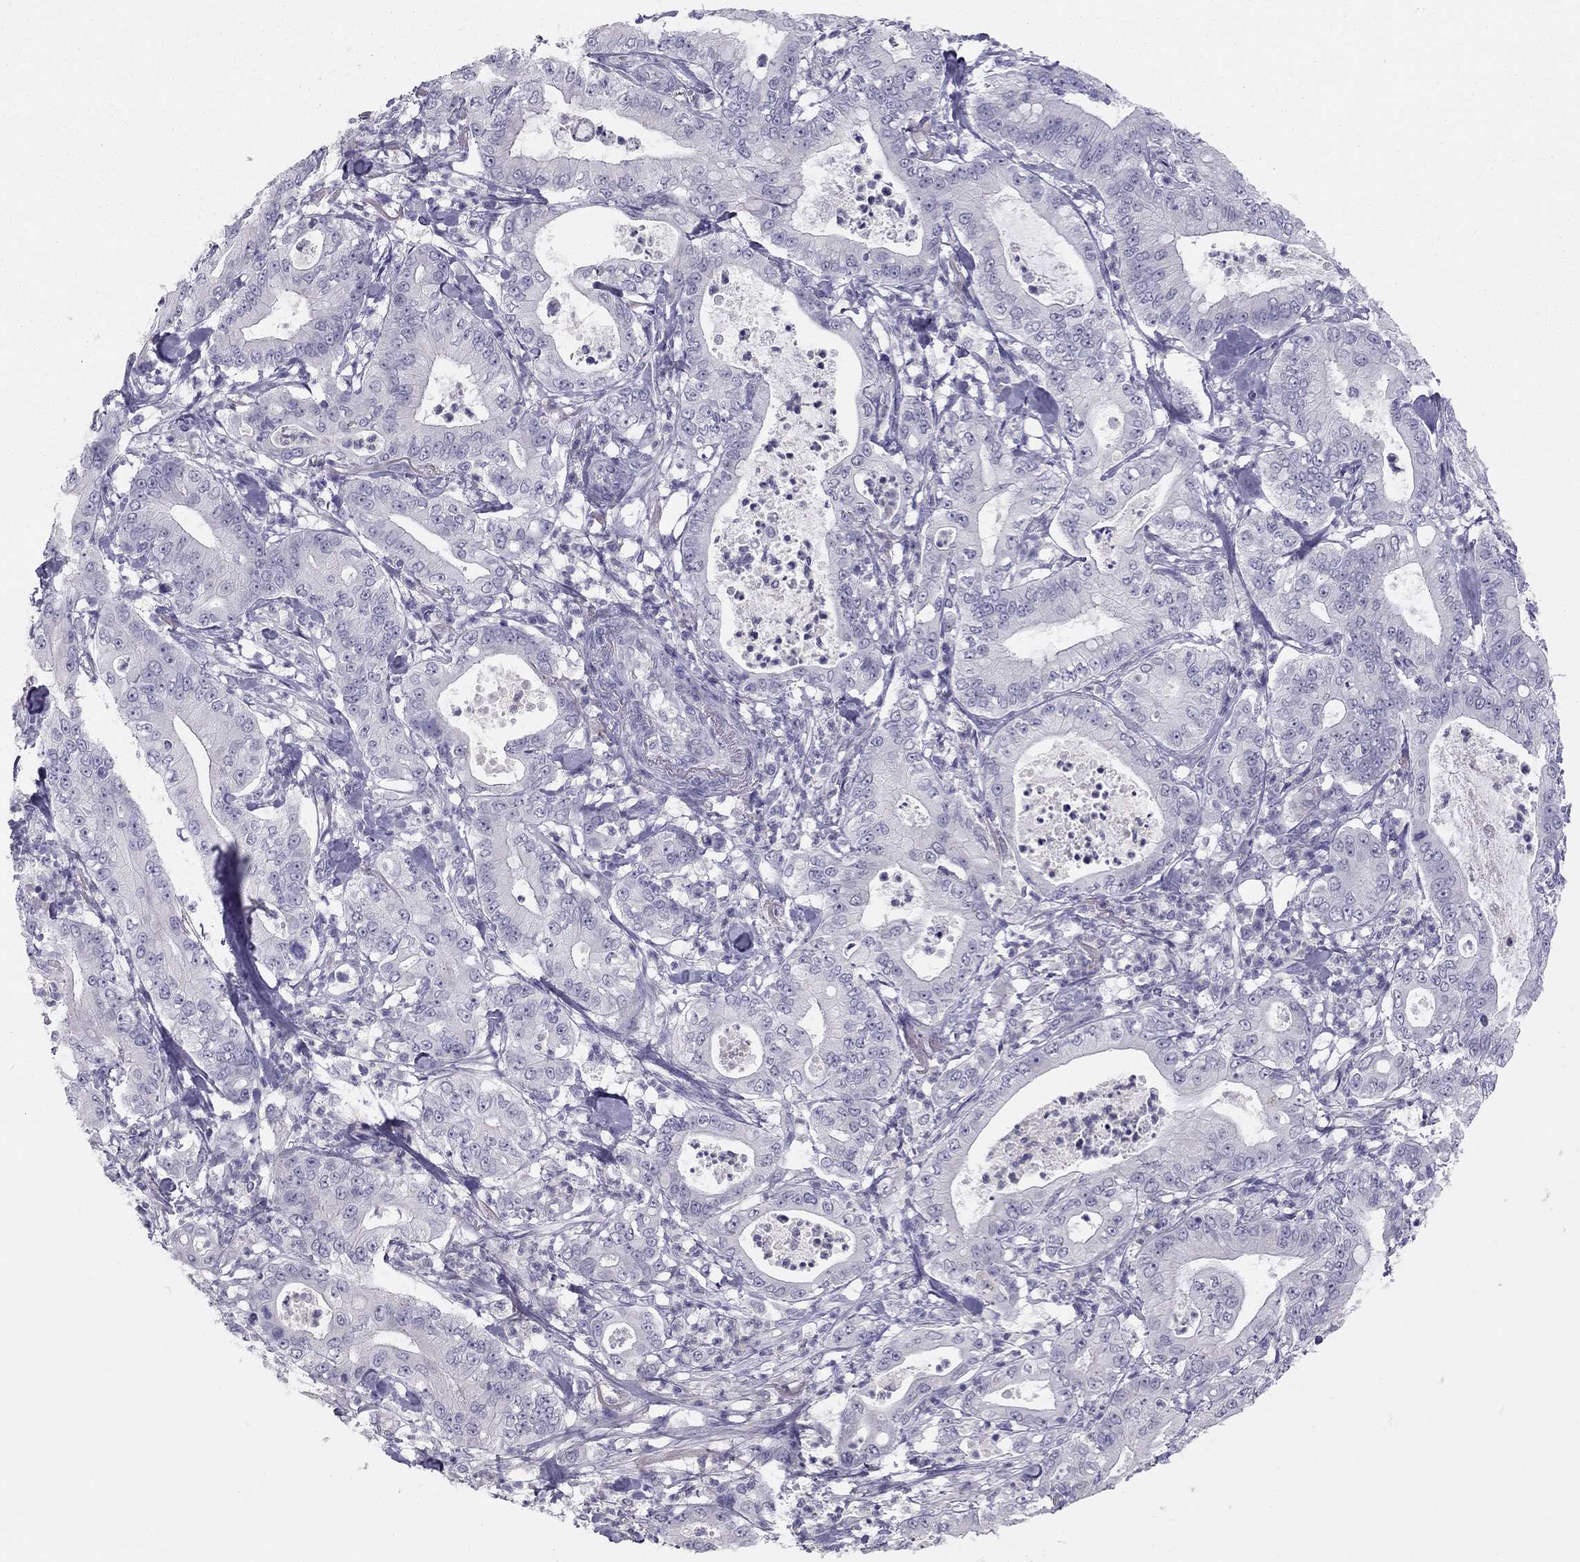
{"staining": {"intensity": "negative", "quantity": "none", "location": "none"}, "tissue": "pancreatic cancer", "cell_type": "Tumor cells", "image_type": "cancer", "snomed": [{"axis": "morphology", "description": "Adenocarcinoma, NOS"}, {"axis": "topography", "description": "Pancreas"}], "caption": "Human pancreatic cancer (adenocarcinoma) stained for a protein using immunohistochemistry (IHC) reveals no expression in tumor cells.", "gene": "ADORA2A", "patient": {"sex": "male", "age": 71}}